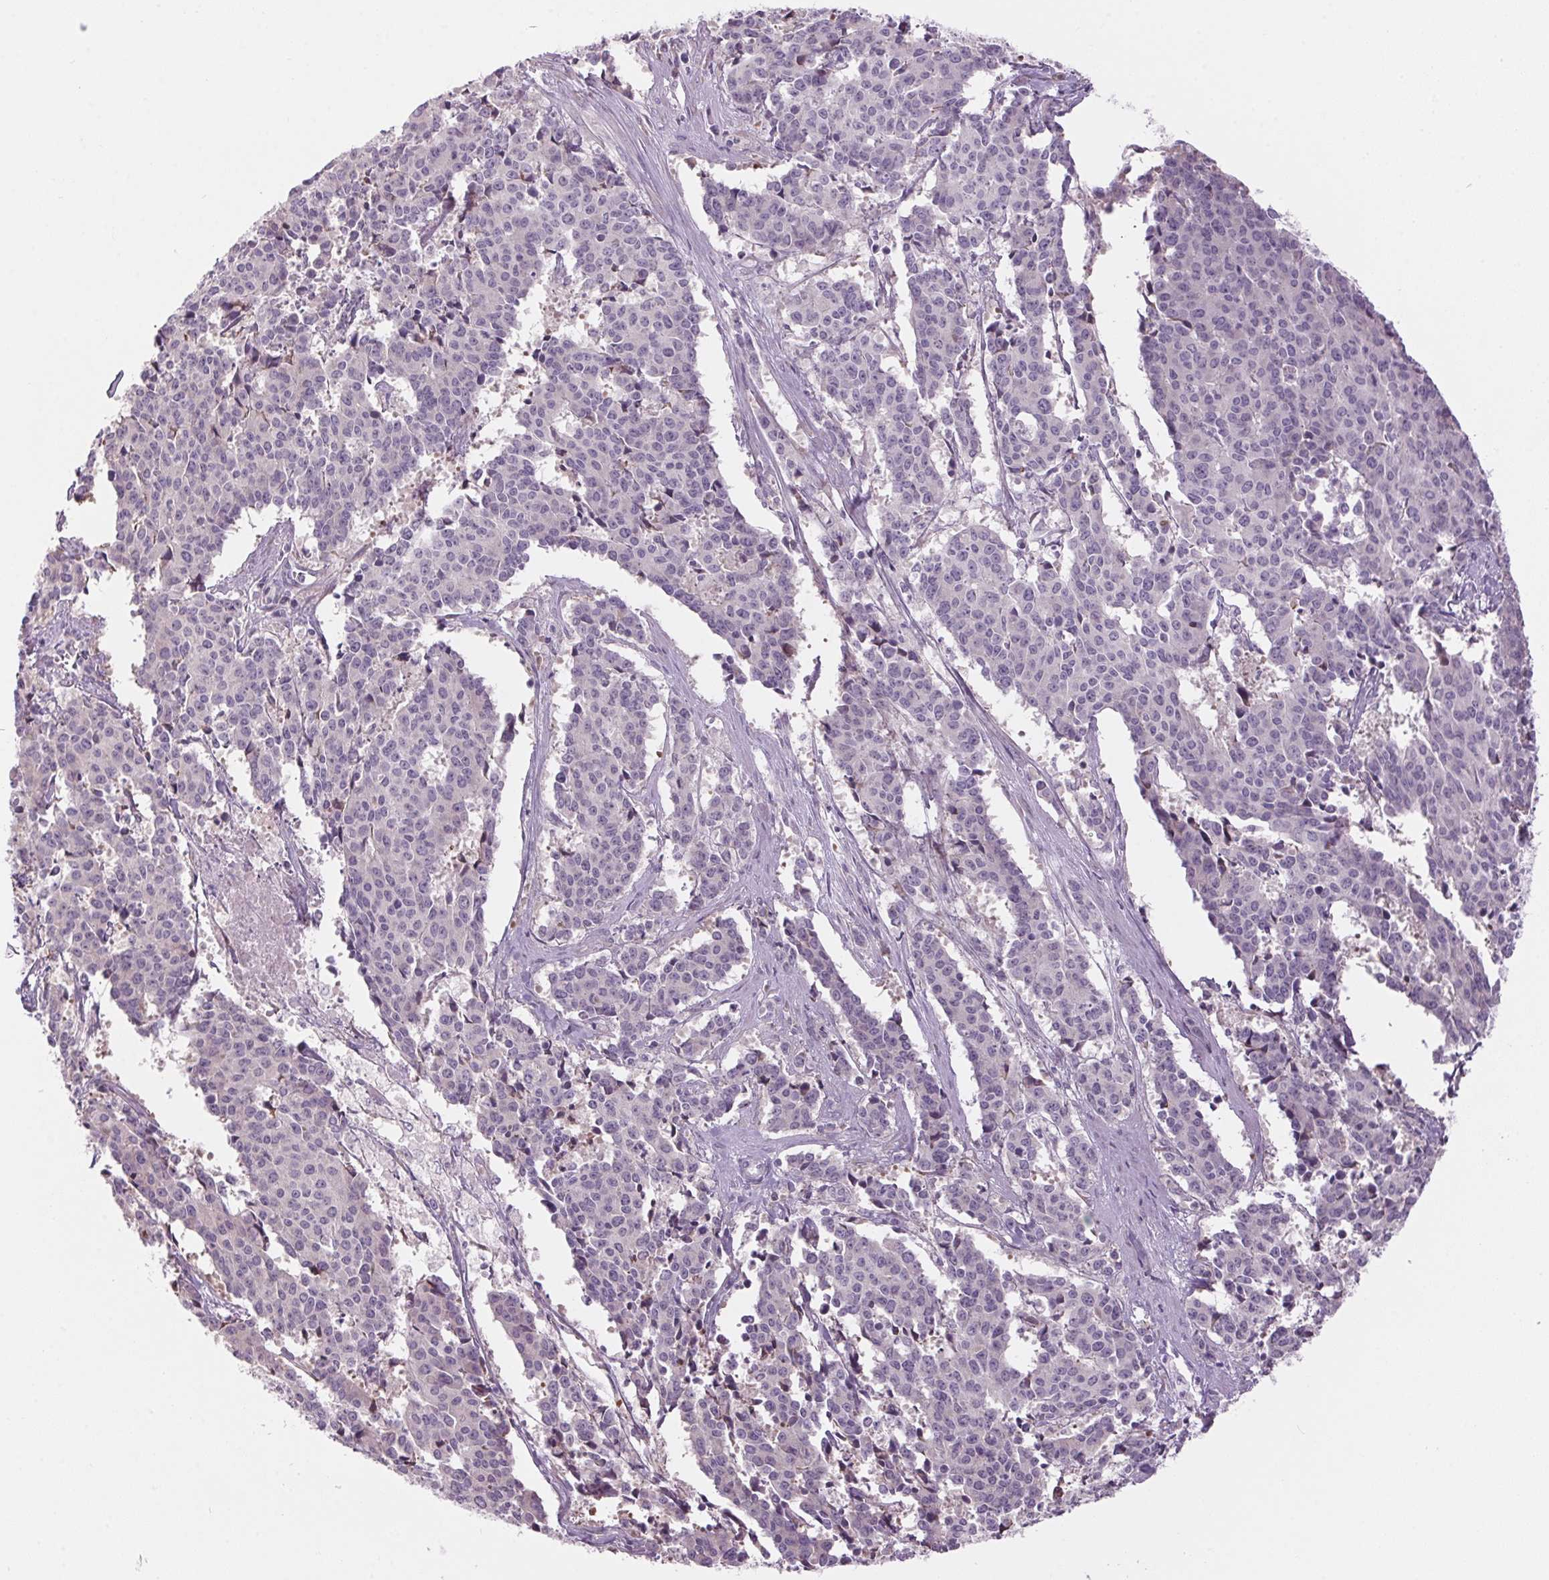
{"staining": {"intensity": "negative", "quantity": "none", "location": "none"}, "tissue": "cervical cancer", "cell_type": "Tumor cells", "image_type": "cancer", "snomed": [{"axis": "morphology", "description": "Squamous cell carcinoma, NOS"}, {"axis": "topography", "description": "Cervix"}], "caption": "Cervical squamous cell carcinoma was stained to show a protein in brown. There is no significant expression in tumor cells. Nuclei are stained in blue.", "gene": "GNMT", "patient": {"sex": "female", "age": 28}}